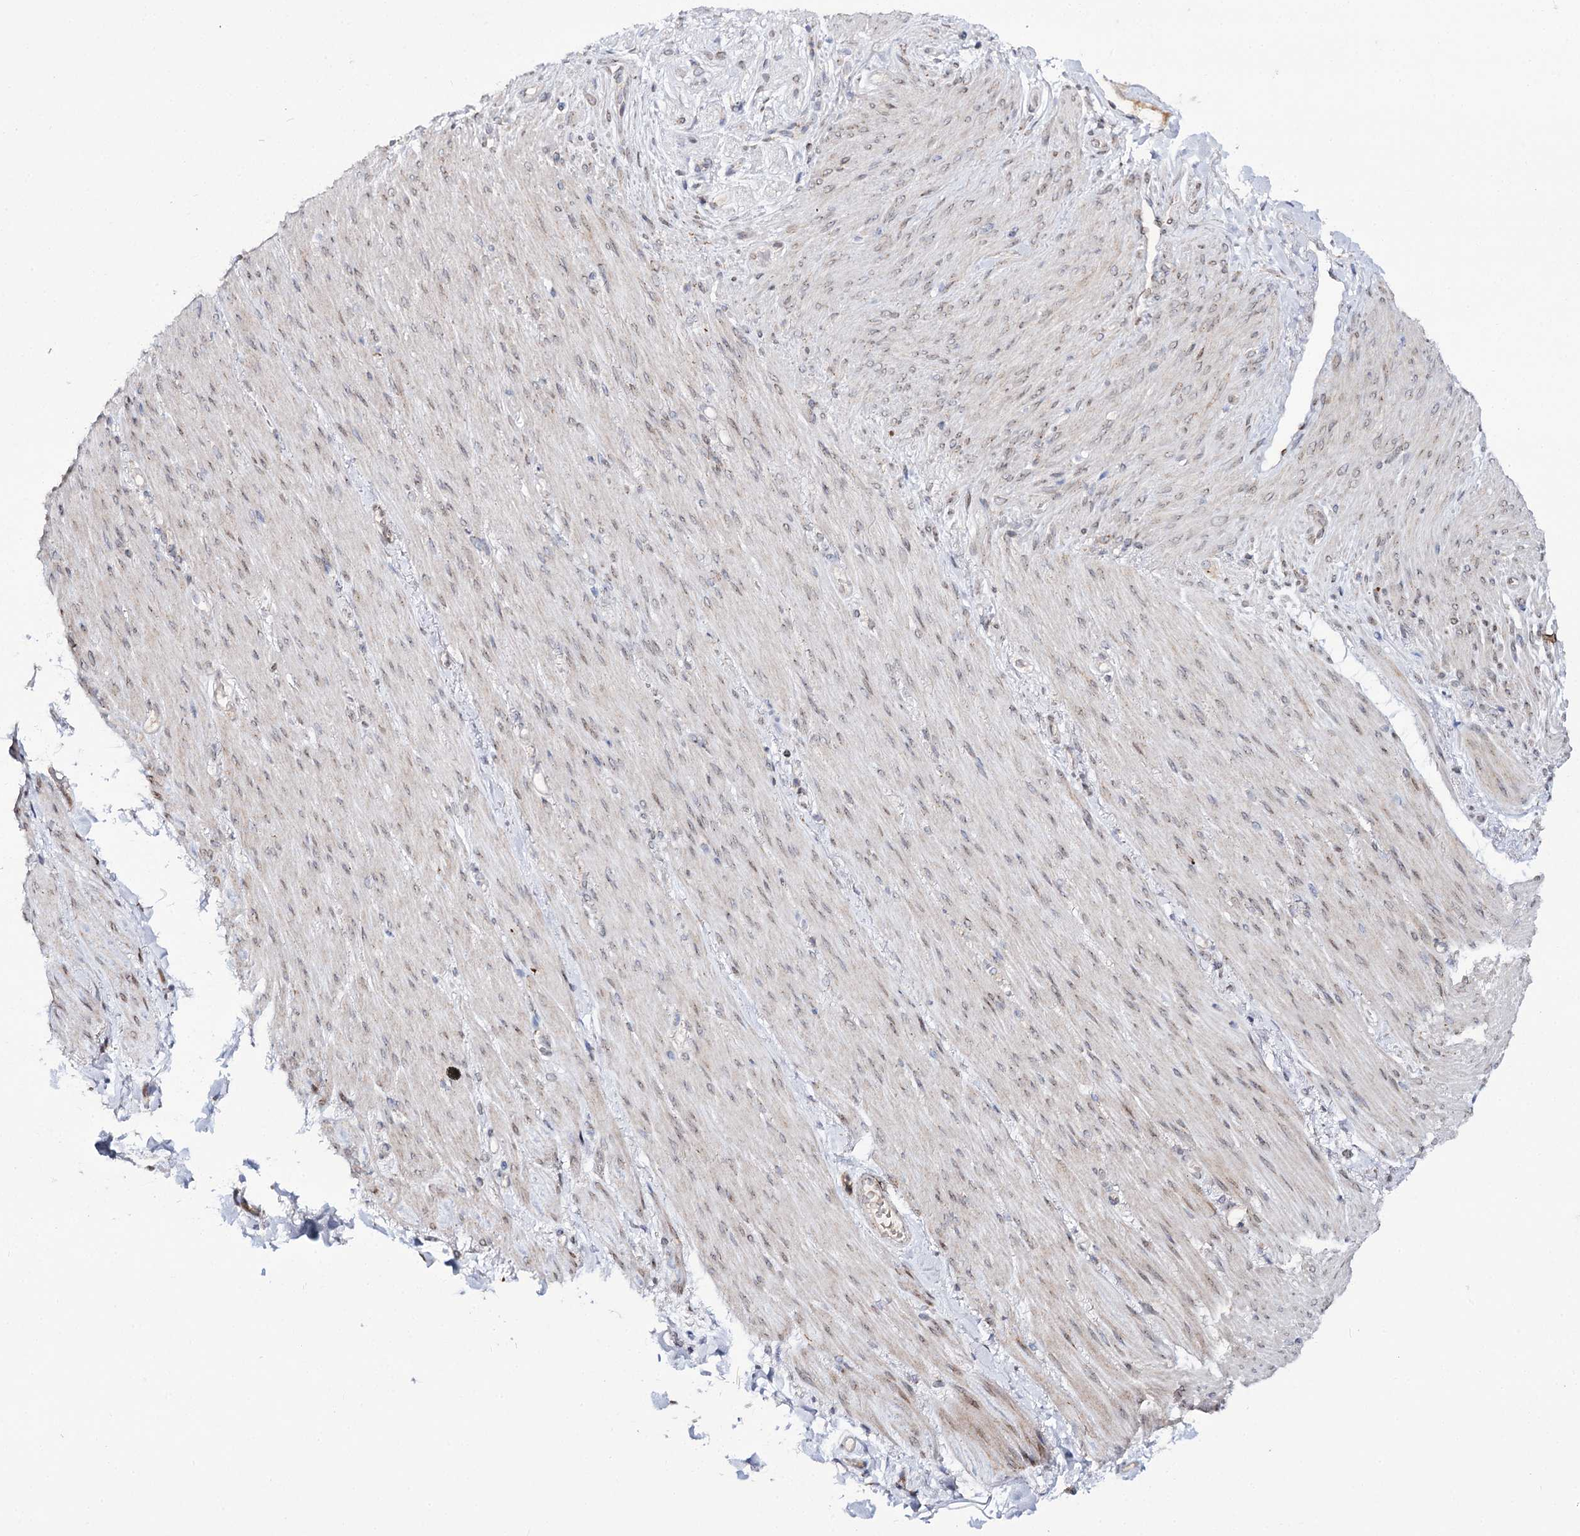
{"staining": {"intensity": "negative", "quantity": "none", "location": "none"}, "tissue": "adipose tissue", "cell_type": "Adipocytes", "image_type": "normal", "snomed": [{"axis": "morphology", "description": "Normal tissue, NOS"}, {"axis": "topography", "description": "Colon"}, {"axis": "topography", "description": "Peripheral nerve tissue"}], "caption": "IHC histopathology image of benign human adipose tissue stained for a protein (brown), which reveals no expression in adipocytes.", "gene": "C11orf80", "patient": {"sex": "female", "age": 61}}